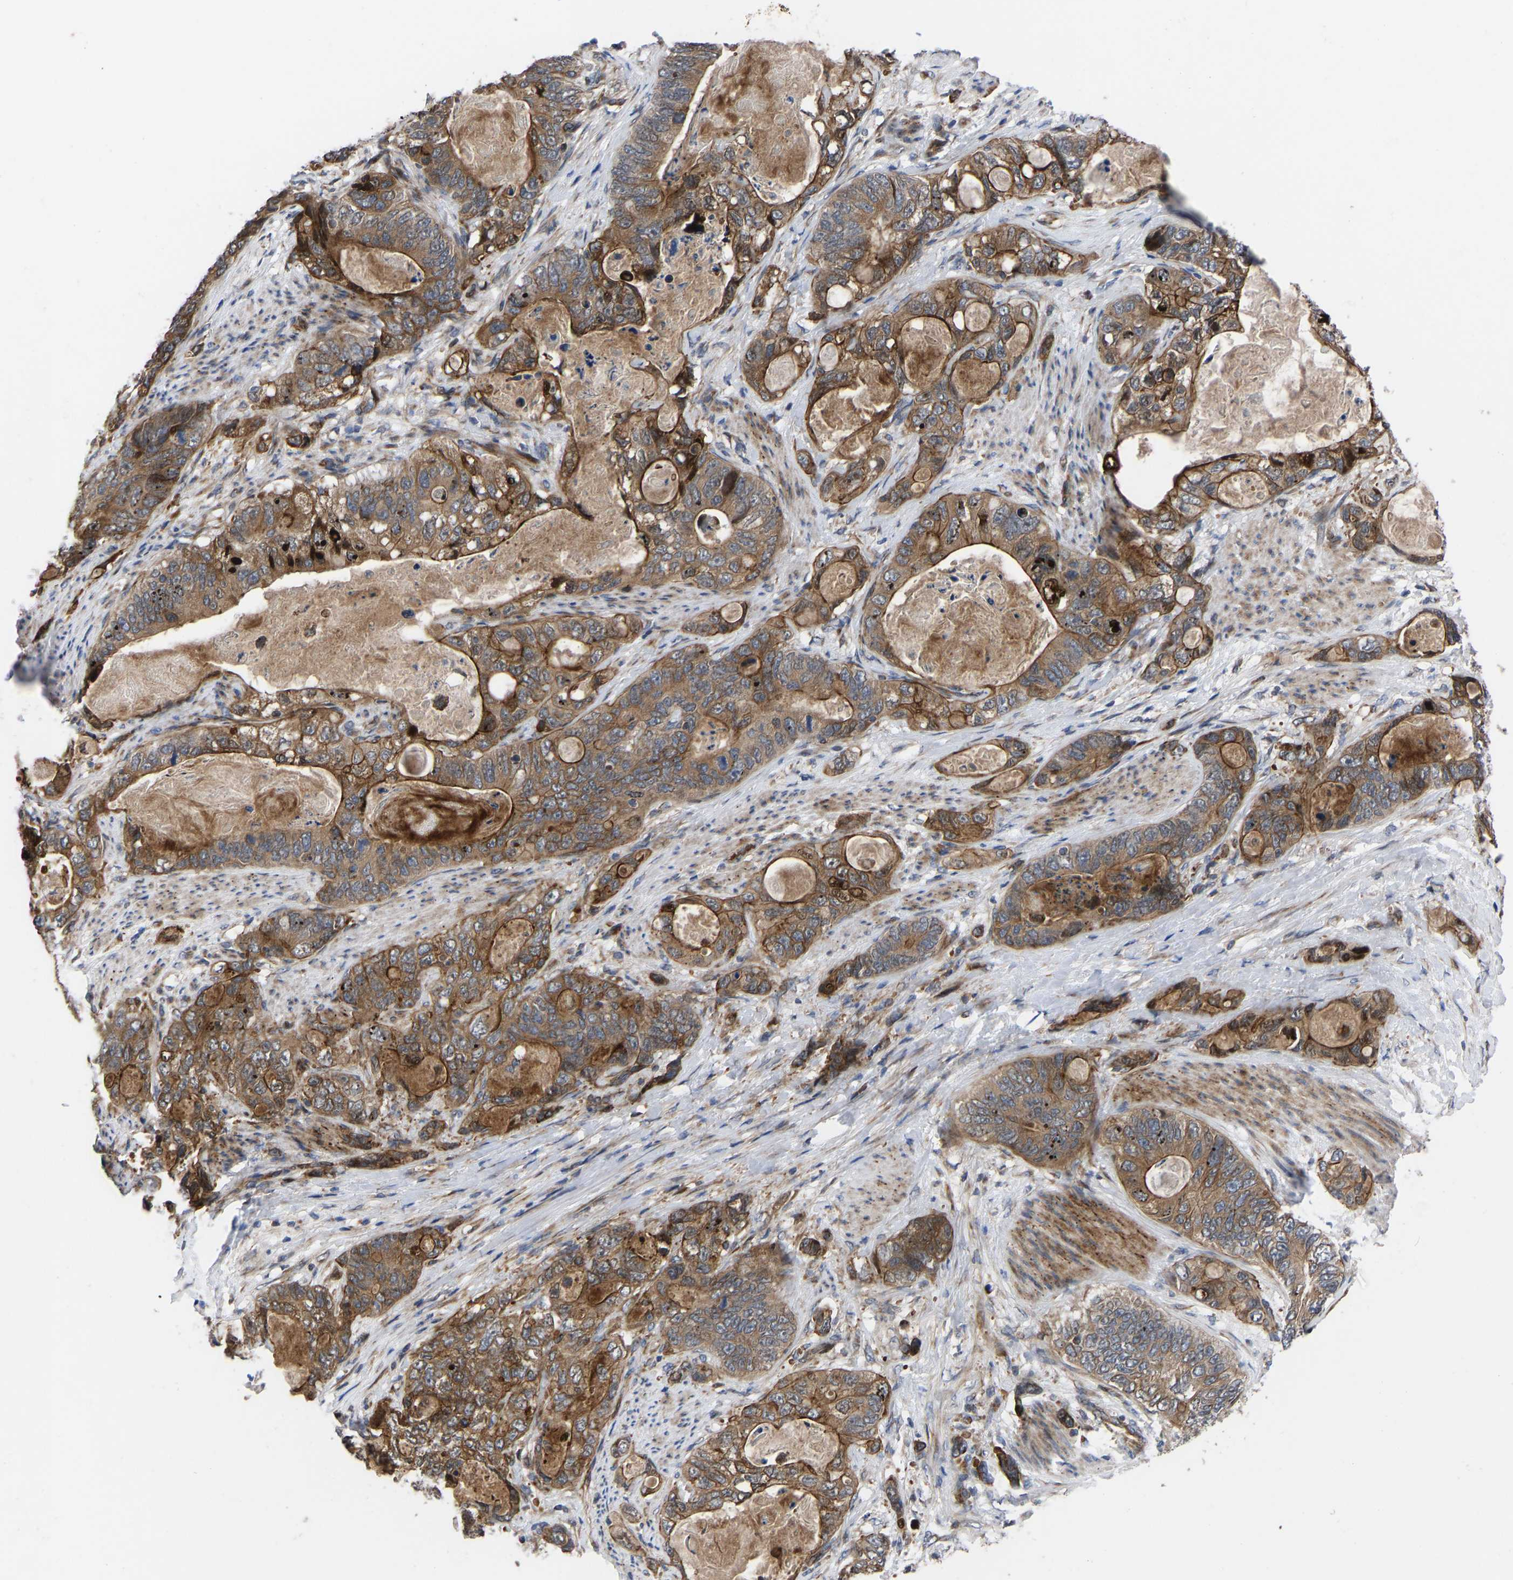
{"staining": {"intensity": "moderate", "quantity": ">75%", "location": "cytoplasmic/membranous"}, "tissue": "stomach cancer", "cell_type": "Tumor cells", "image_type": "cancer", "snomed": [{"axis": "morphology", "description": "Normal tissue, NOS"}, {"axis": "morphology", "description": "Adenocarcinoma, NOS"}, {"axis": "topography", "description": "Stomach"}], "caption": "Approximately >75% of tumor cells in stomach cancer exhibit moderate cytoplasmic/membranous protein staining as visualized by brown immunohistochemical staining.", "gene": "TMEM38B", "patient": {"sex": "female", "age": 89}}